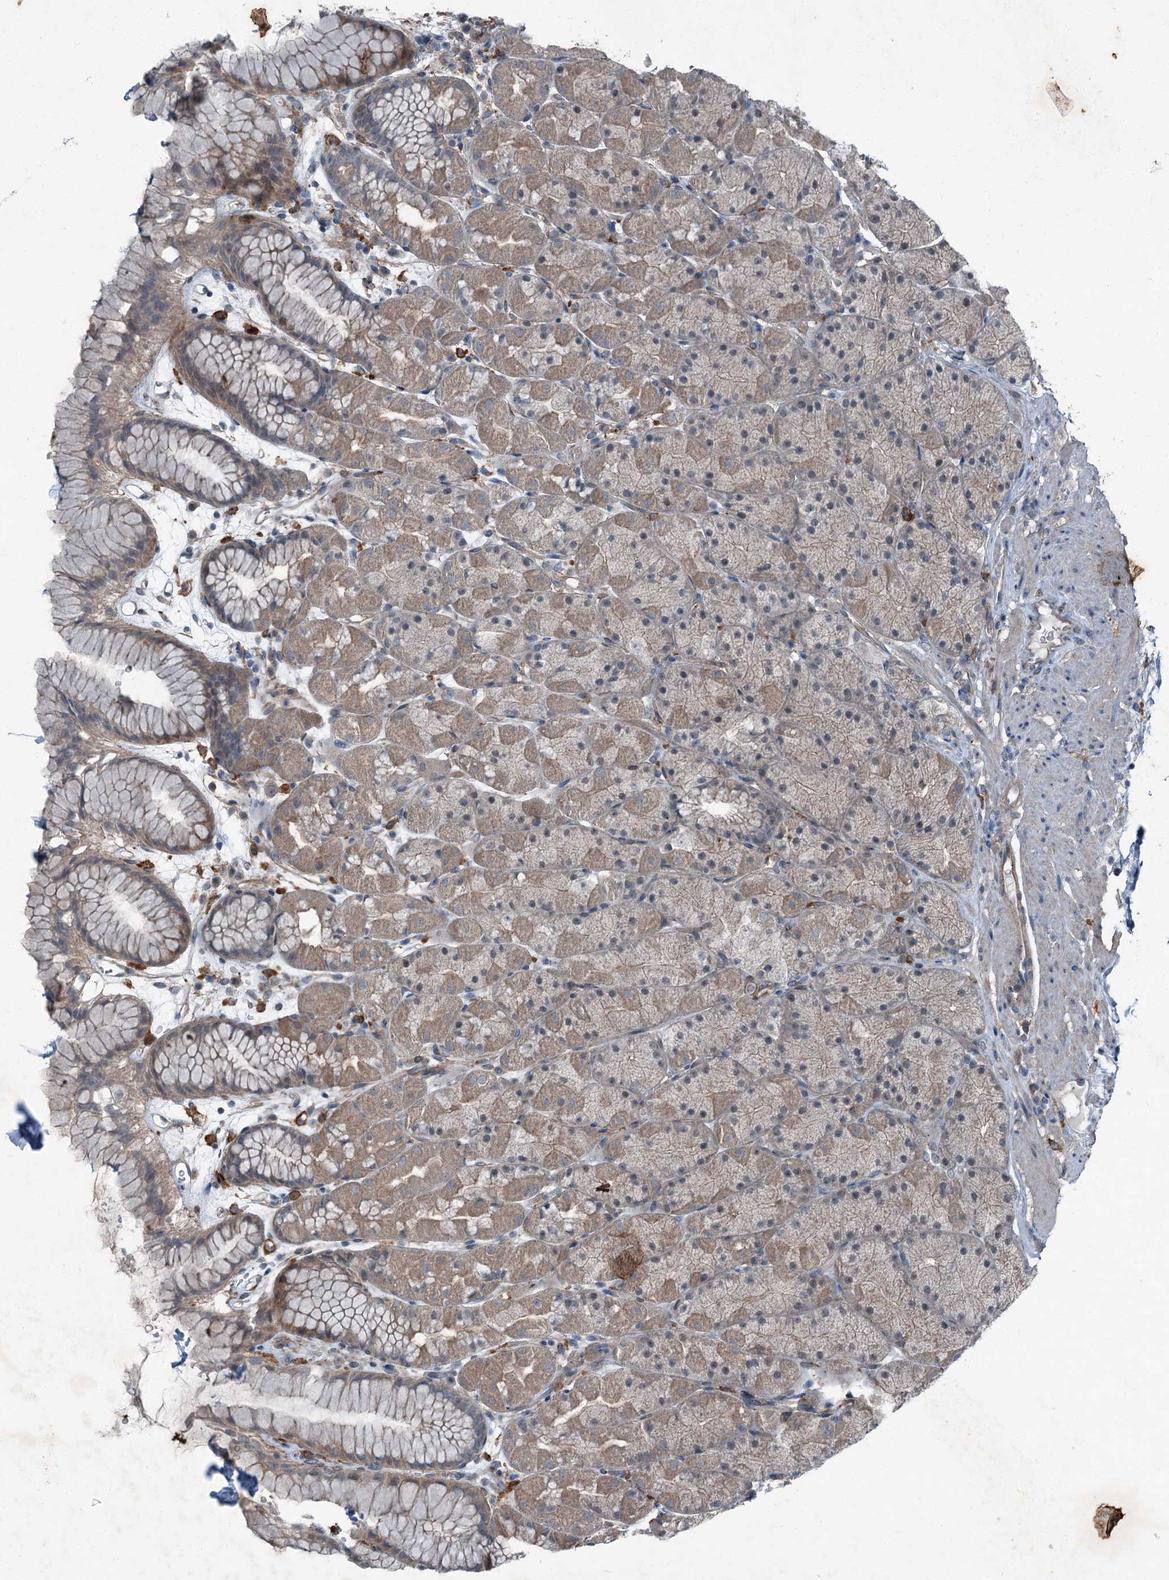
{"staining": {"intensity": "weak", "quantity": ">75%", "location": "cytoplasmic/membranous"}, "tissue": "stomach", "cell_type": "Glandular cells", "image_type": "normal", "snomed": [{"axis": "morphology", "description": "Normal tissue, NOS"}, {"axis": "topography", "description": "Stomach, upper"}, {"axis": "topography", "description": "Stomach, lower"}], "caption": "Immunohistochemical staining of unremarkable human stomach exhibits >75% levels of weak cytoplasmic/membranous protein positivity in about >75% of glandular cells.", "gene": "AXL", "patient": {"sex": "male", "age": 67}}